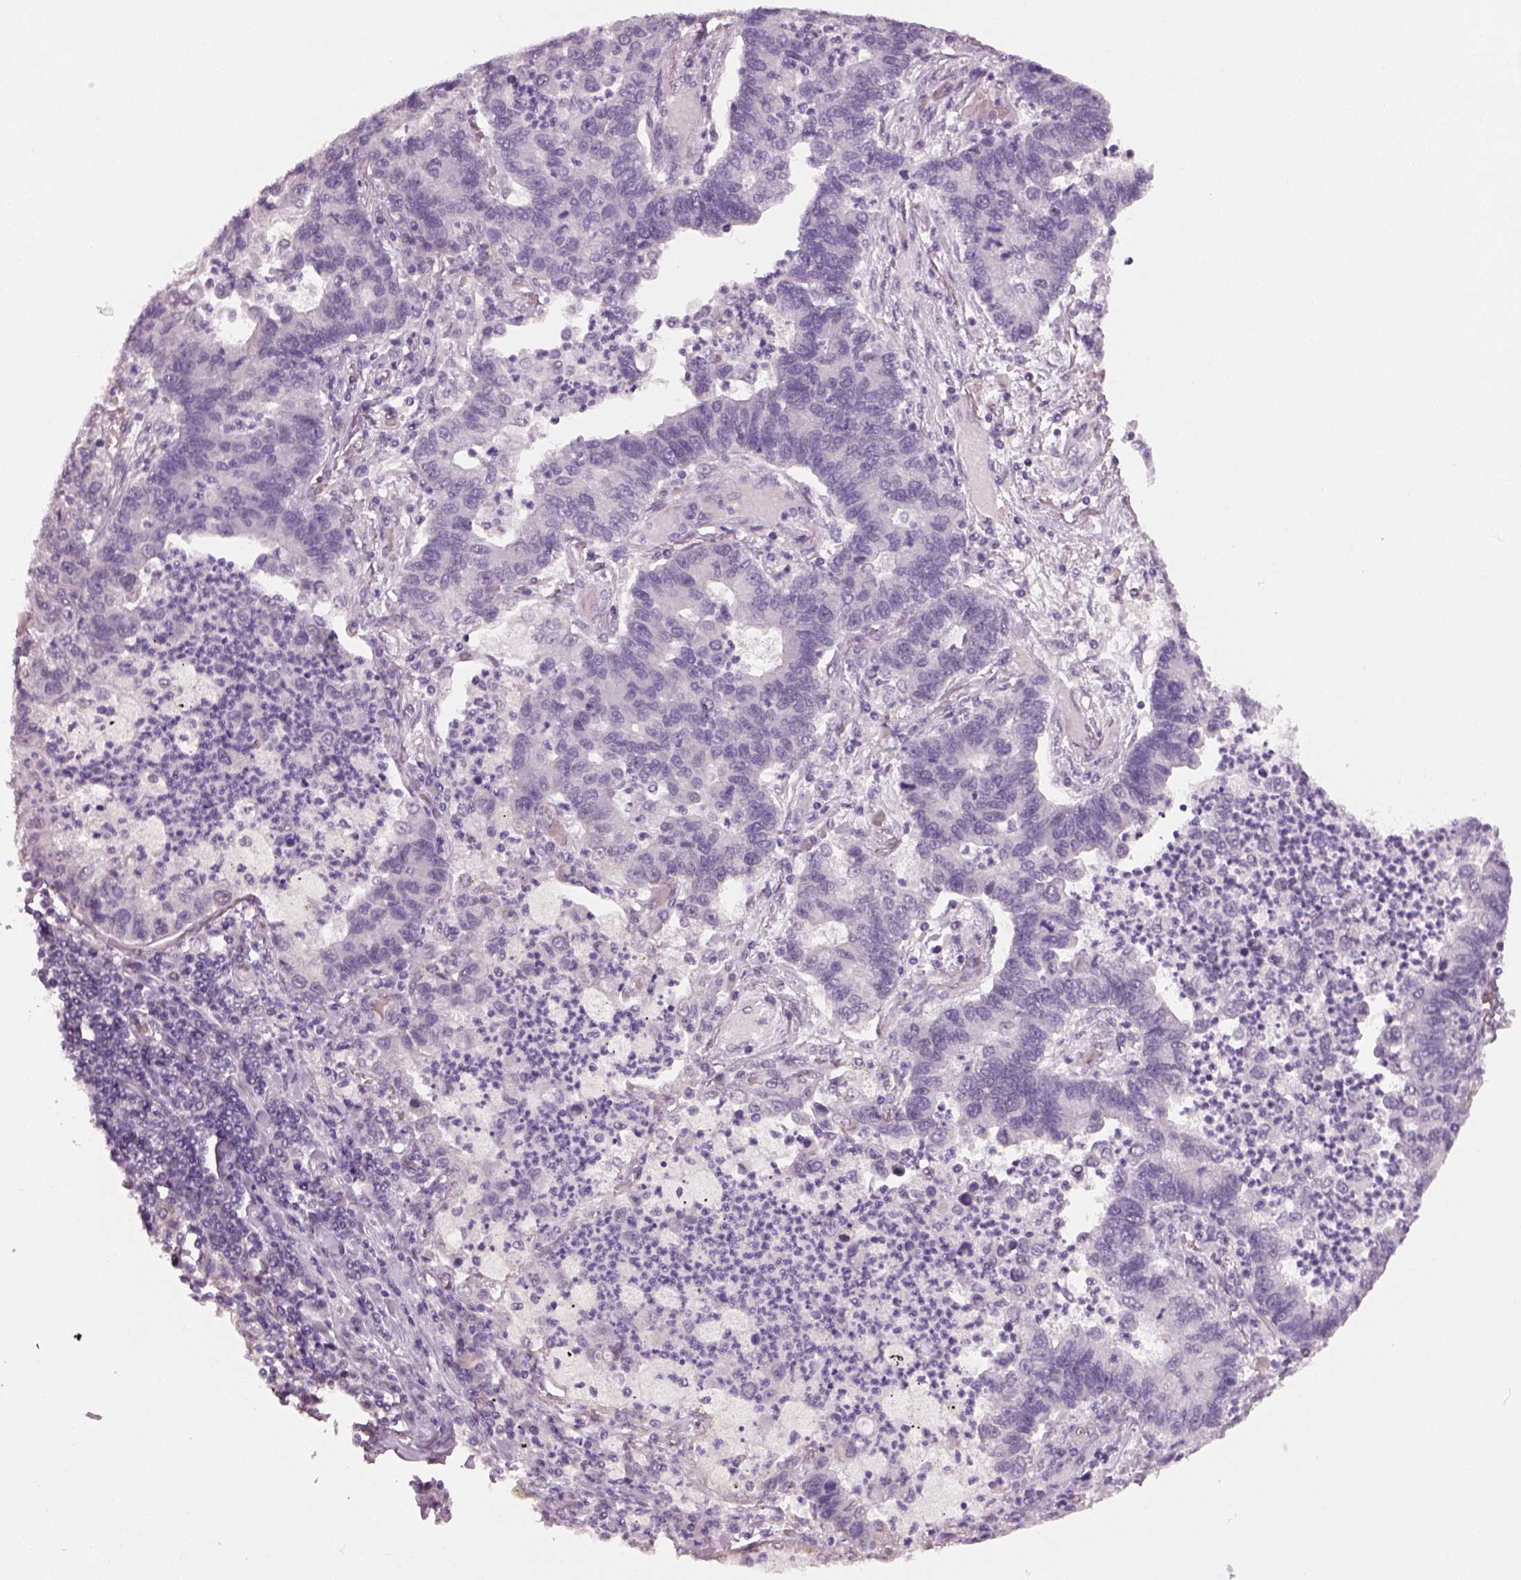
{"staining": {"intensity": "negative", "quantity": "none", "location": "none"}, "tissue": "lung cancer", "cell_type": "Tumor cells", "image_type": "cancer", "snomed": [{"axis": "morphology", "description": "Adenocarcinoma, NOS"}, {"axis": "topography", "description": "Lung"}], "caption": "High magnification brightfield microscopy of lung cancer (adenocarcinoma) stained with DAB (3,3'-diaminobenzidine) (brown) and counterstained with hematoxylin (blue): tumor cells show no significant positivity.", "gene": "NAT8", "patient": {"sex": "female", "age": 57}}